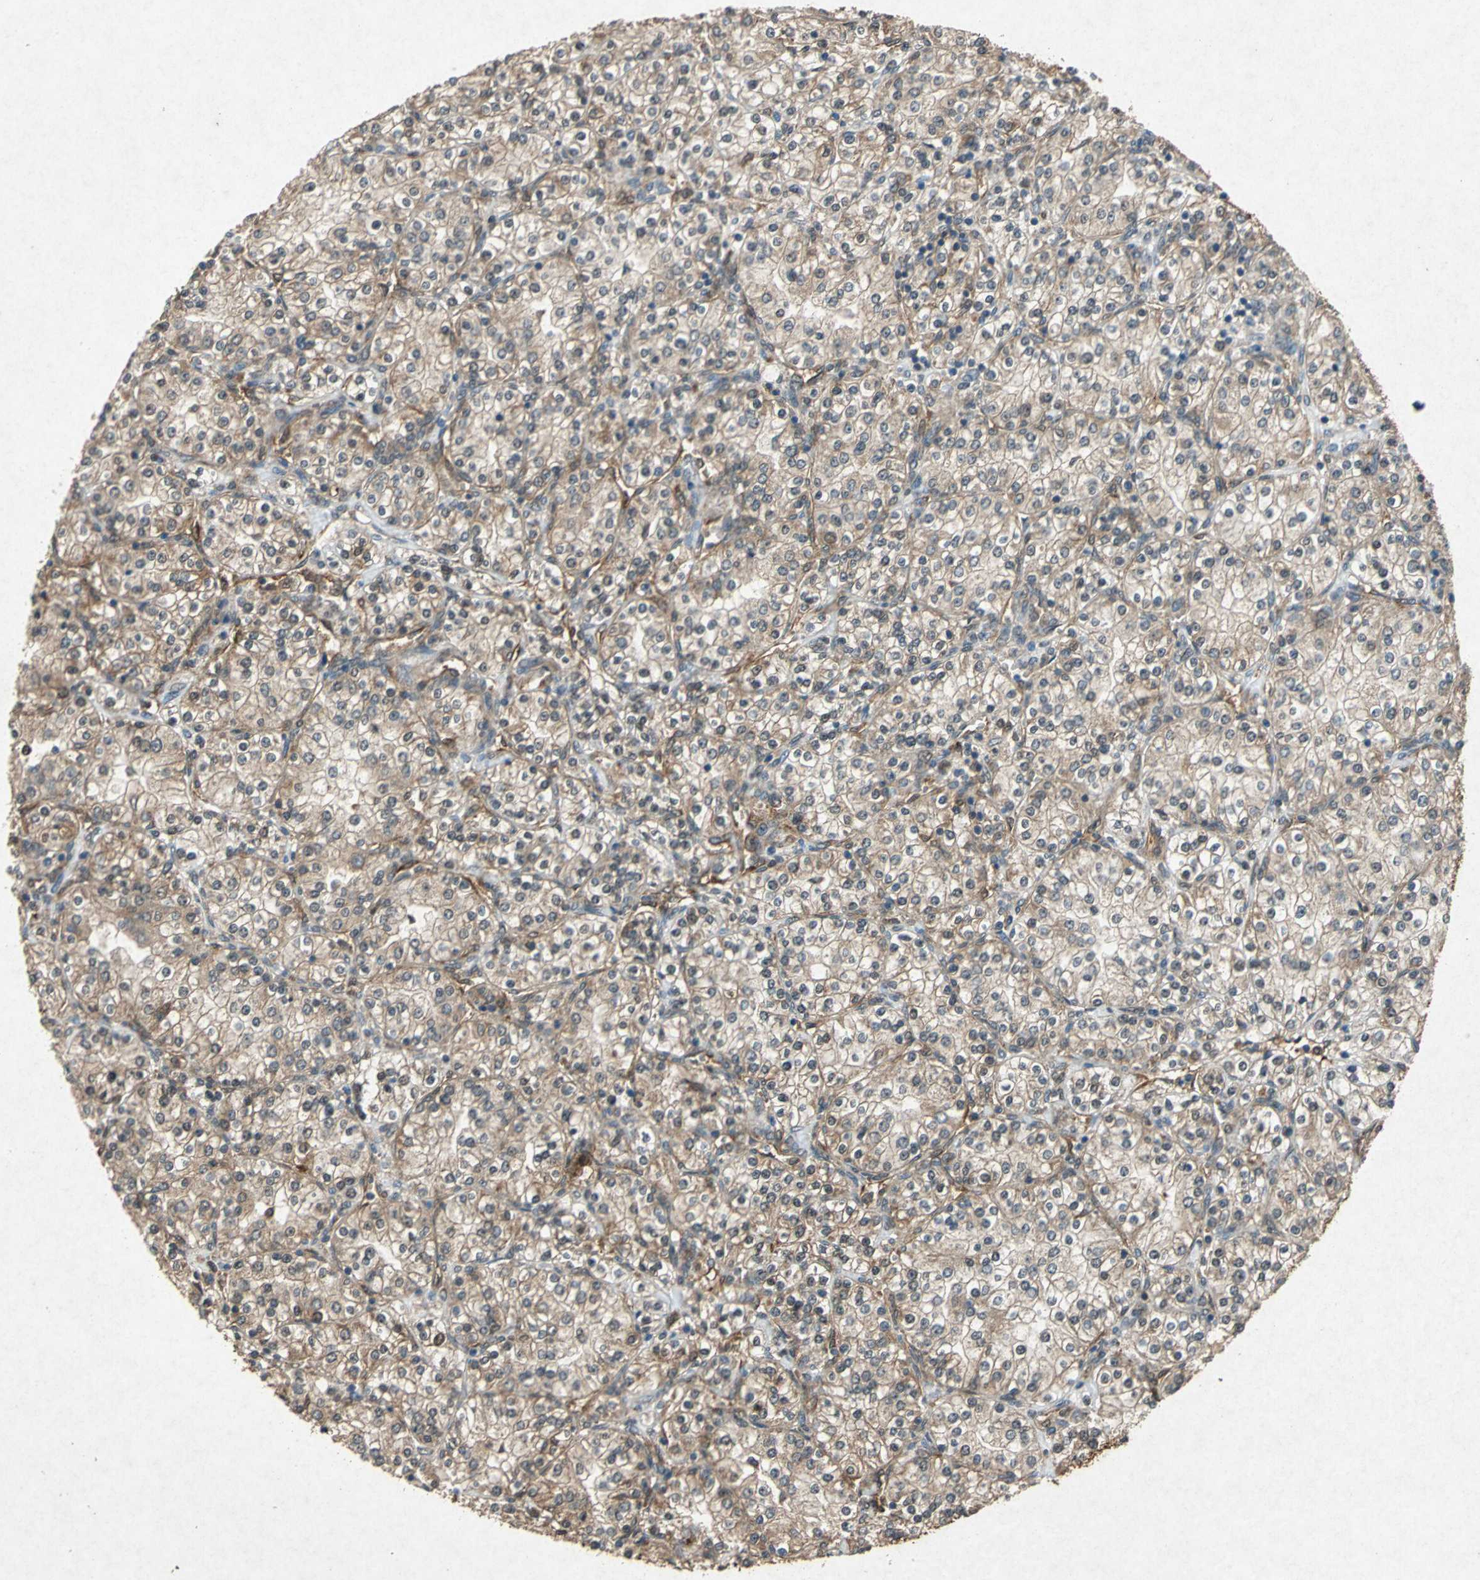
{"staining": {"intensity": "moderate", "quantity": ">75%", "location": "cytoplasmic/membranous"}, "tissue": "renal cancer", "cell_type": "Tumor cells", "image_type": "cancer", "snomed": [{"axis": "morphology", "description": "Adenocarcinoma, NOS"}, {"axis": "topography", "description": "Kidney"}], "caption": "A high-resolution histopathology image shows IHC staining of renal cancer (adenocarcinoma), which shows moderate cytoplasmic/membranous expression in about >75% of tumor cells.", "gene": "HSP90AB1", "patient": {"sex": "male", "age": 77}}